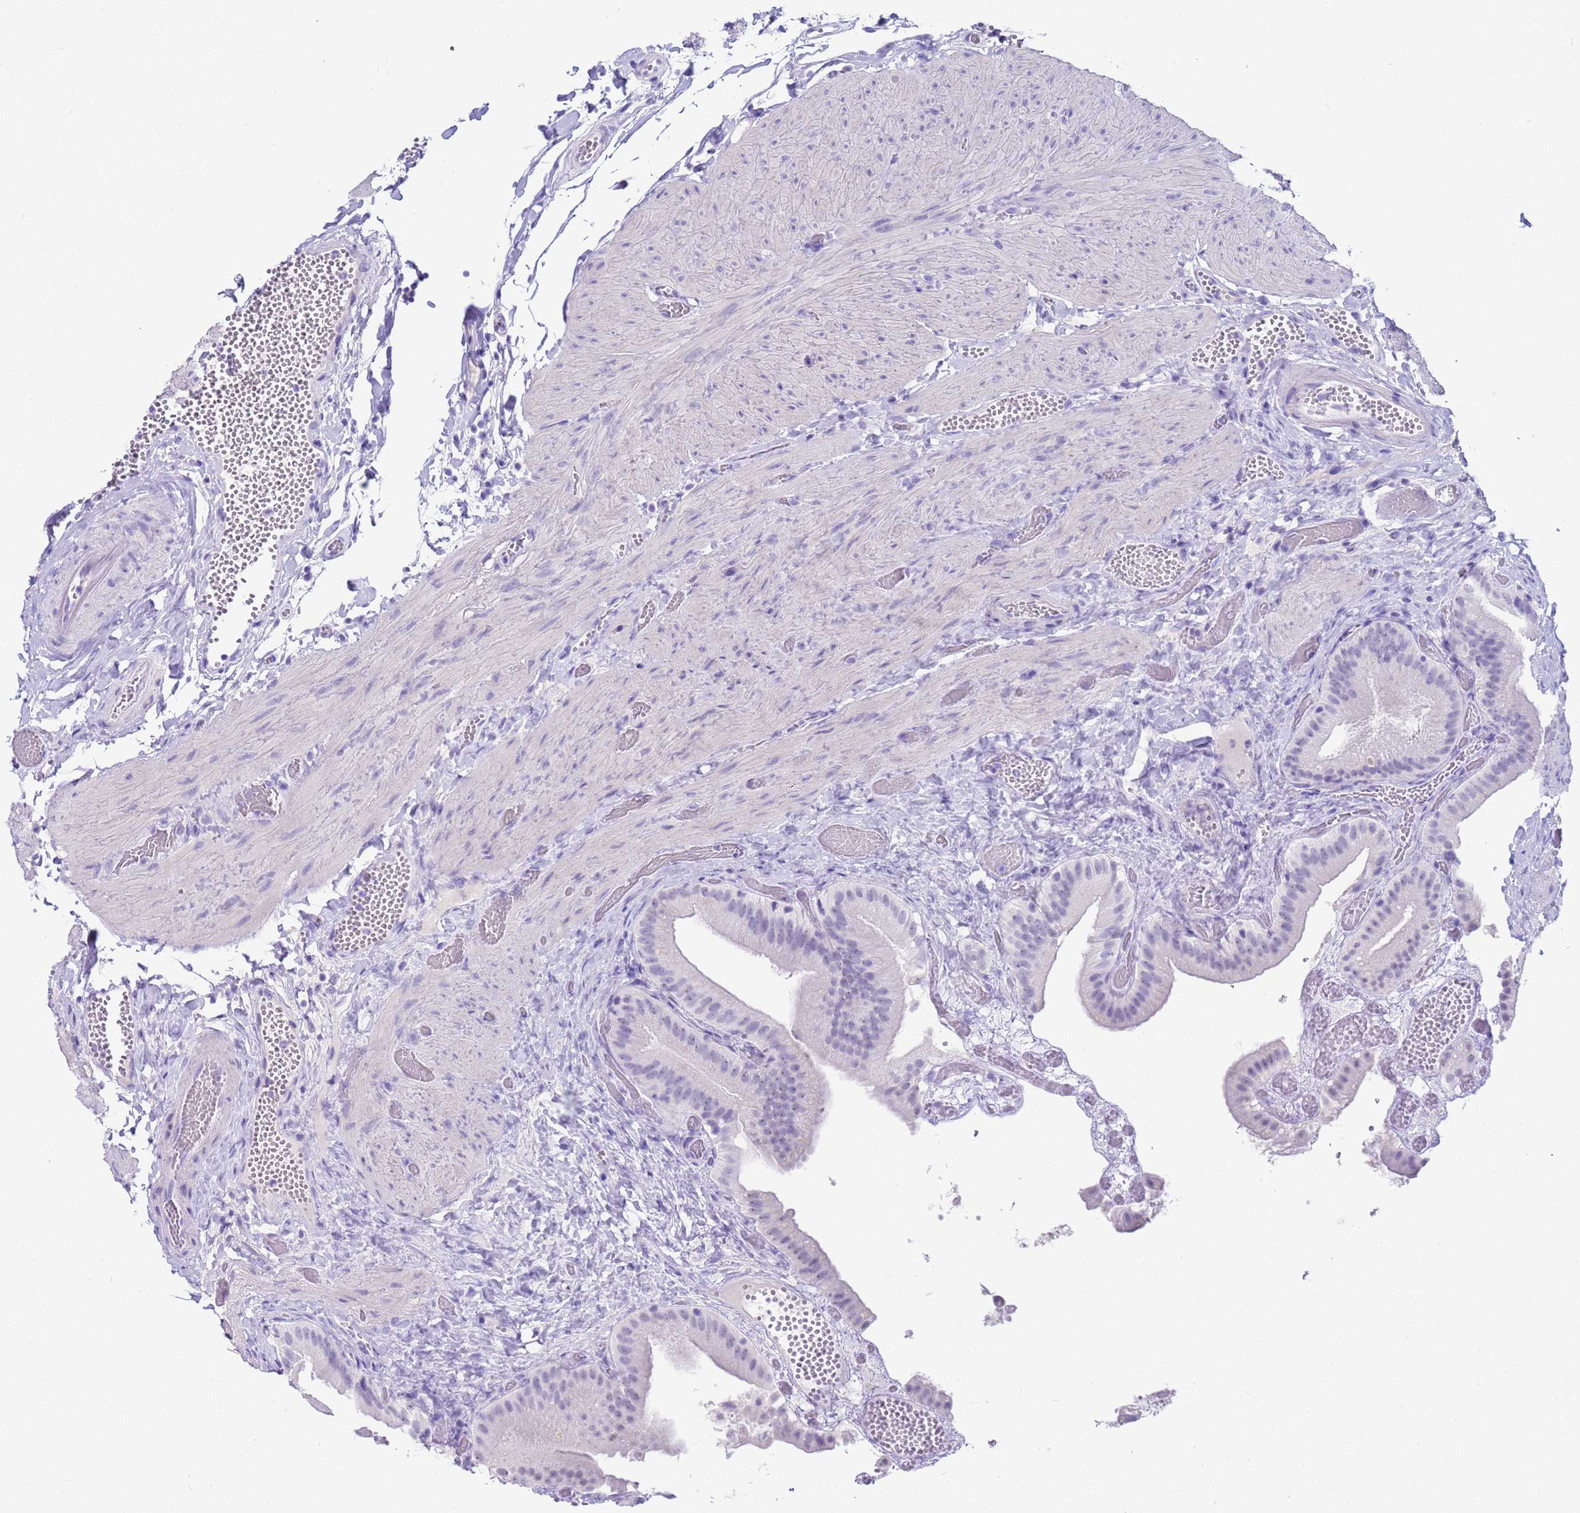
{"staining": {"intensity": "negative", "quantity": "none", "location": "none"}, "tissue": "gallbladder", "cell_type": "Glandular cells", "image_type": "normal", "snomed": [{"axis": "morphology", "description": "Normal tissue, NOS"}, {"axis": "topography", "description": "Gallbladder"}], "caption": "IHC micrograph of benign gallbladder: human gallbladder stained with DAB (3,3'-diaminobenzidine) demonstrates no significant protein staining in glandular cells. Brightfield microscopy of immunohistochemistry (IHC) stained with DAB (brown) and hematoxylin (blue), captured at high magnification.", "gene": "CKM", "patient": {"sex": "female", "age": 64}}